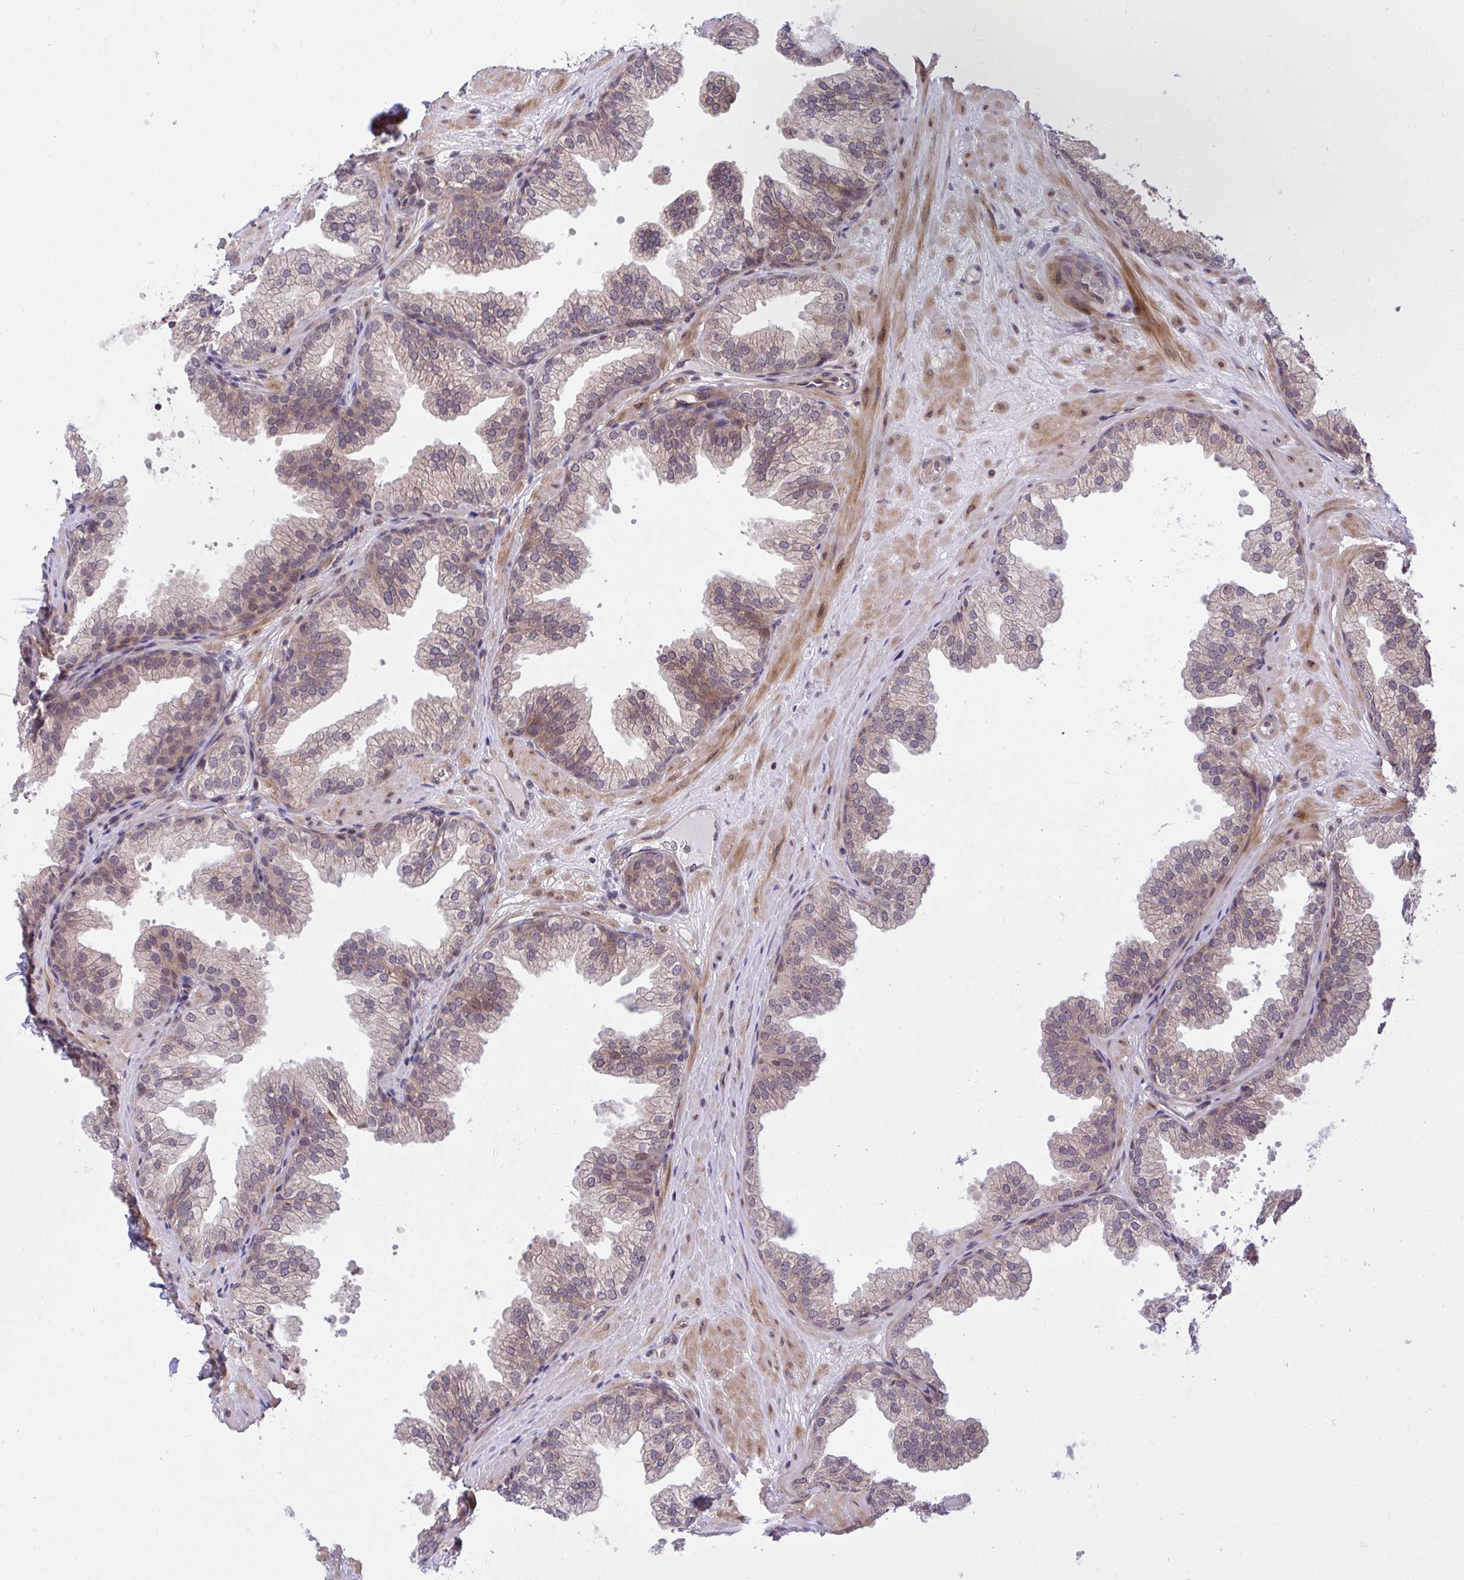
{"staining": {"intensity": "moderate", "quantity": "25%-75%", "location": "cytoplasmic/membranous"}, "tissue": "prostate", "cell_type": "Glandular cells", "image_type": "normal", "snomed": [{"axis": "morphology", "description": "Normal tissue, NOS"}, {"axis": "topography", "description": "Prostate"}], "caption": "Glandular cells demonstrate moderate cytoplasmic/membranous expression in about 25%-75% of cells in unremarkable prostate. (DAB IHC, brown staining for protein, blue staining for nuclei).", "gene": "ERI1", "patient": {"sex": "male", "age": 37}}